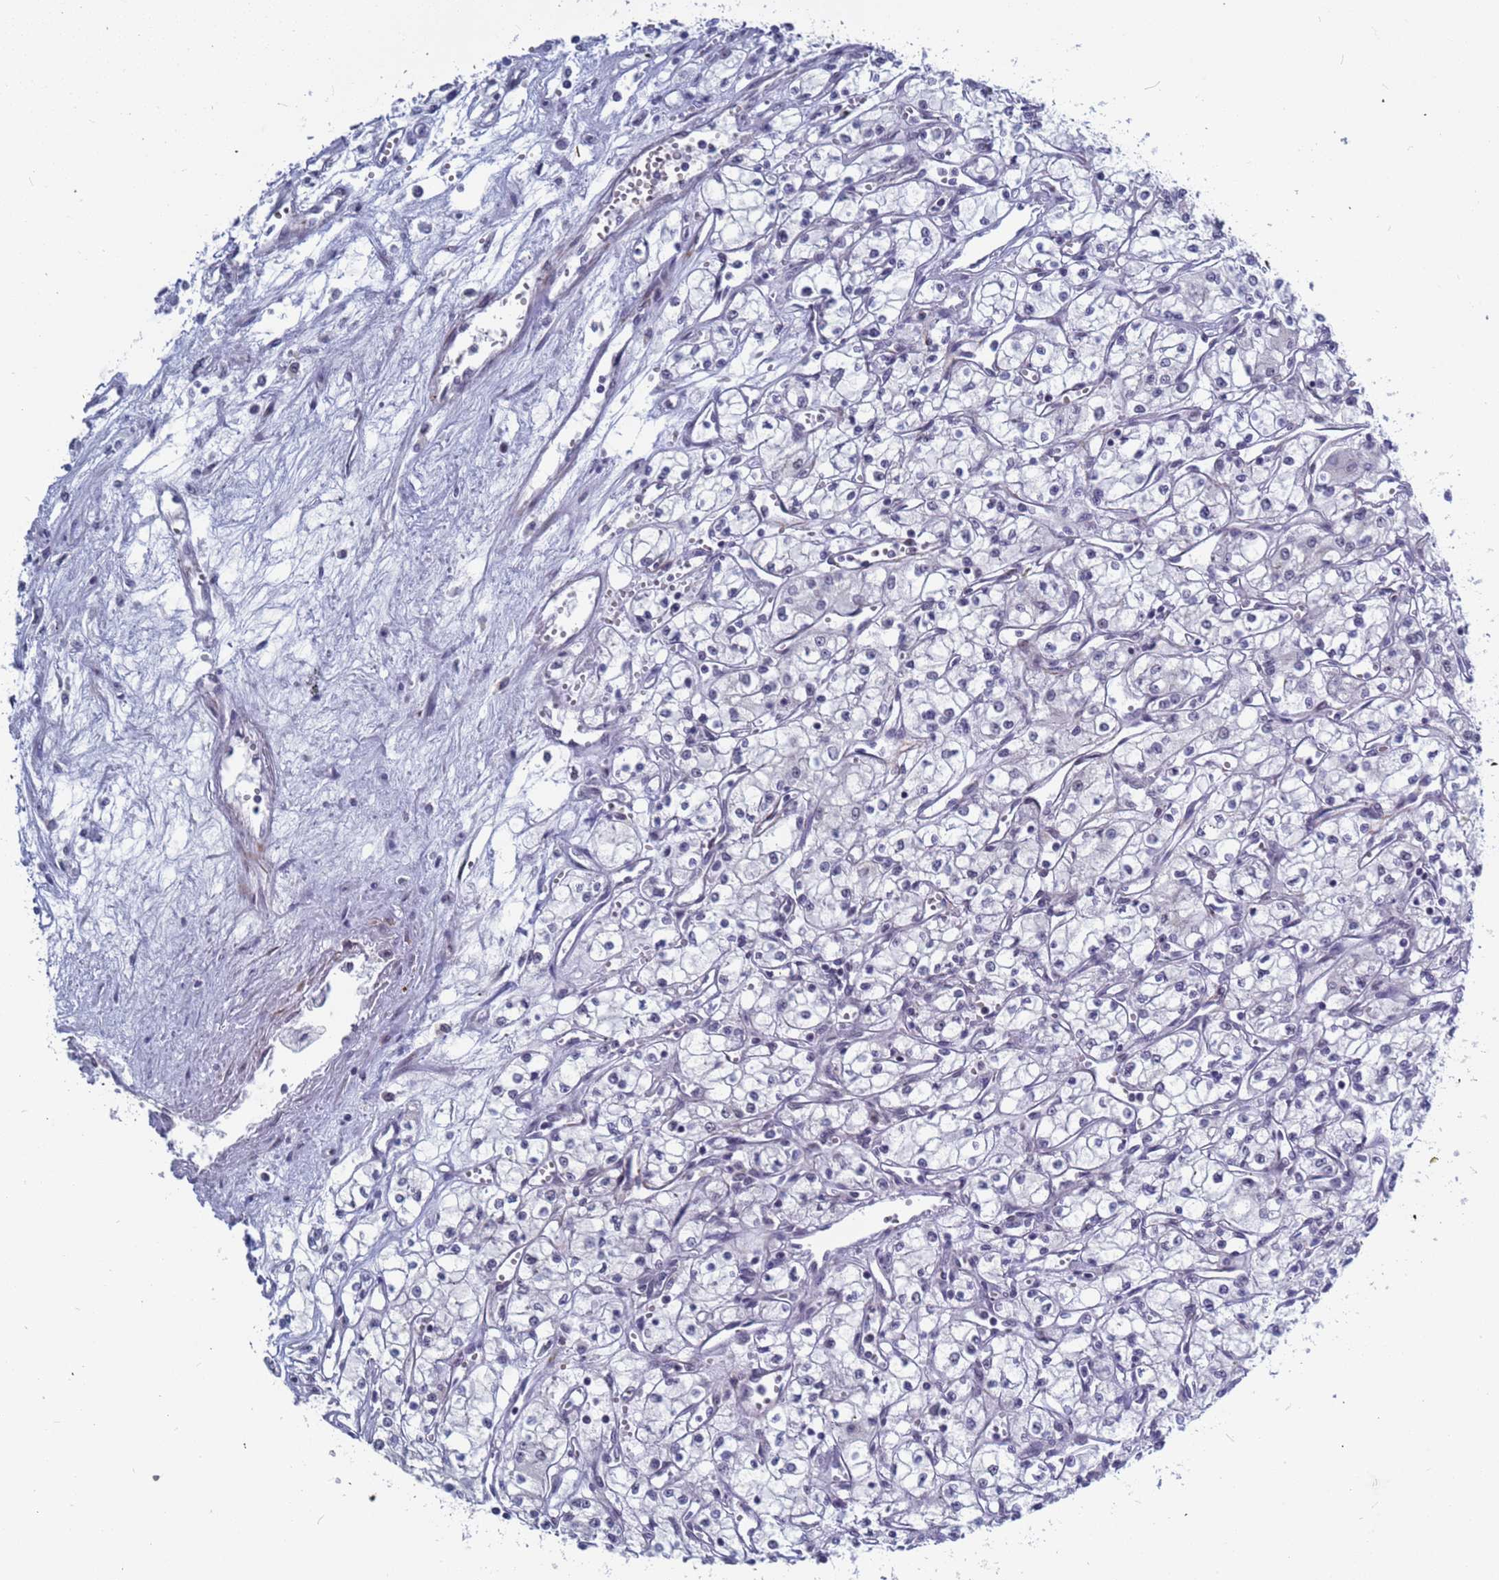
{"staining": {"intensity": "negative", "quantity": "none", "location": "none"}, "tissue": "renal cancer", "cell_type": "Tumor cells", "image_type": "cancer", "snomed": [{"axis": "morphology", "description": "Adenocarcinoma, NOS"}, {"axis": "topography", "description": "Kidney"}], "caption": "High power microscopy image of an immunohistochemistry (IHC) histopathology image of renal cancer (adenocarcinoma), revealing no significant expression in tumor cells.", "gene": "CXorf65", "patient": {"sex": "male", "age": 59}}